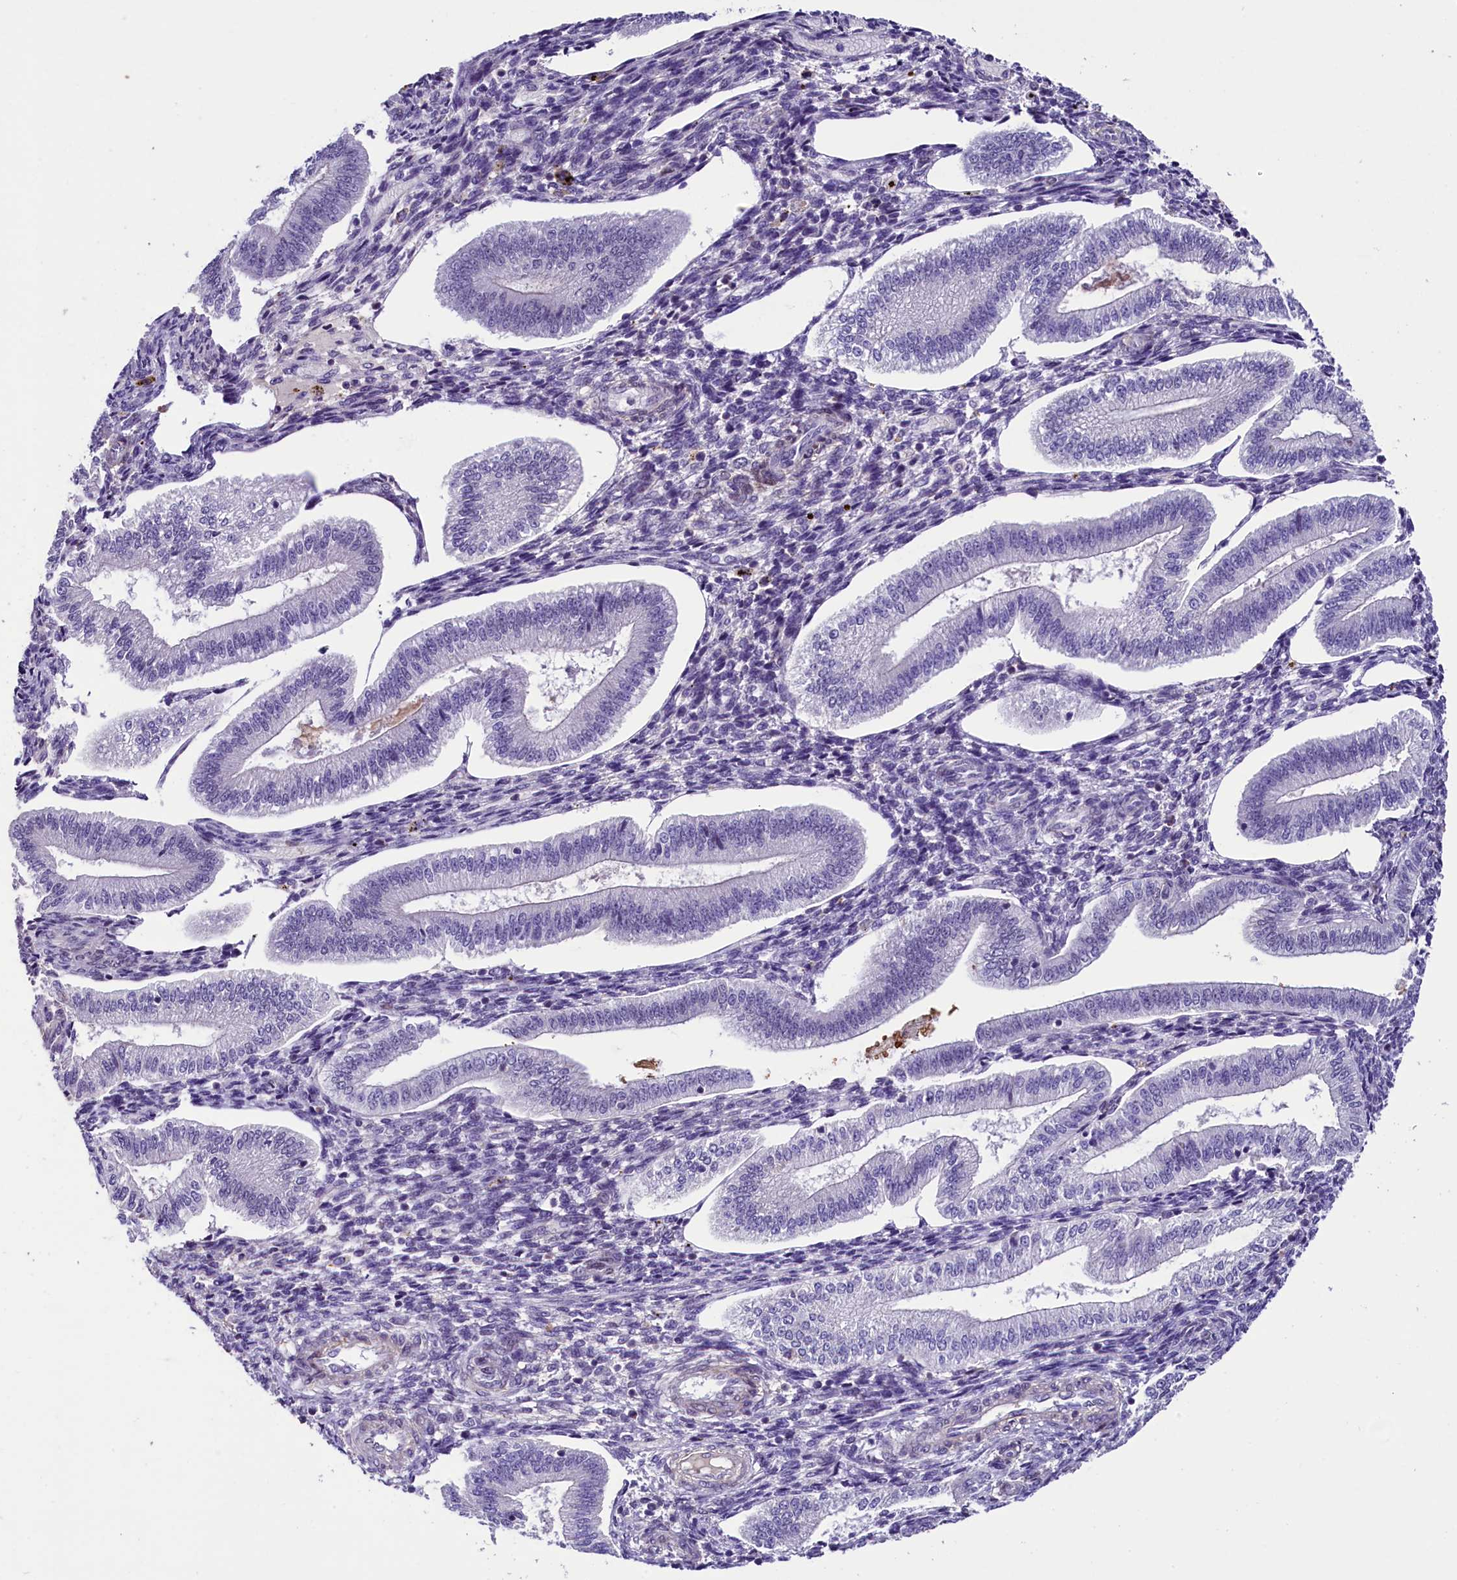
{"staining": {"intensity": "negative", "quantity": "none", "location": "none"}, "tissue": "endometrium", "cell_type": "Cells in endometrial stroma", "image_type": "normal", "snomed": [{"axis": "morphology", "description": "Normal tissue, NOS"}, {"axis": "topography", "description": "Endometrium"}], "caption": "Cells in endometrial stroma show no significant protein expression in normal endometrium. The staining was performed using DAB (3,3'-diaminobenzidine) to visualize the protein expression in brown, while the nuclei were stained in blue with hematoxylin (Magnification: 20x).", "gene": "MEX3B", "patient": {"sex": "female", "age": 34}}